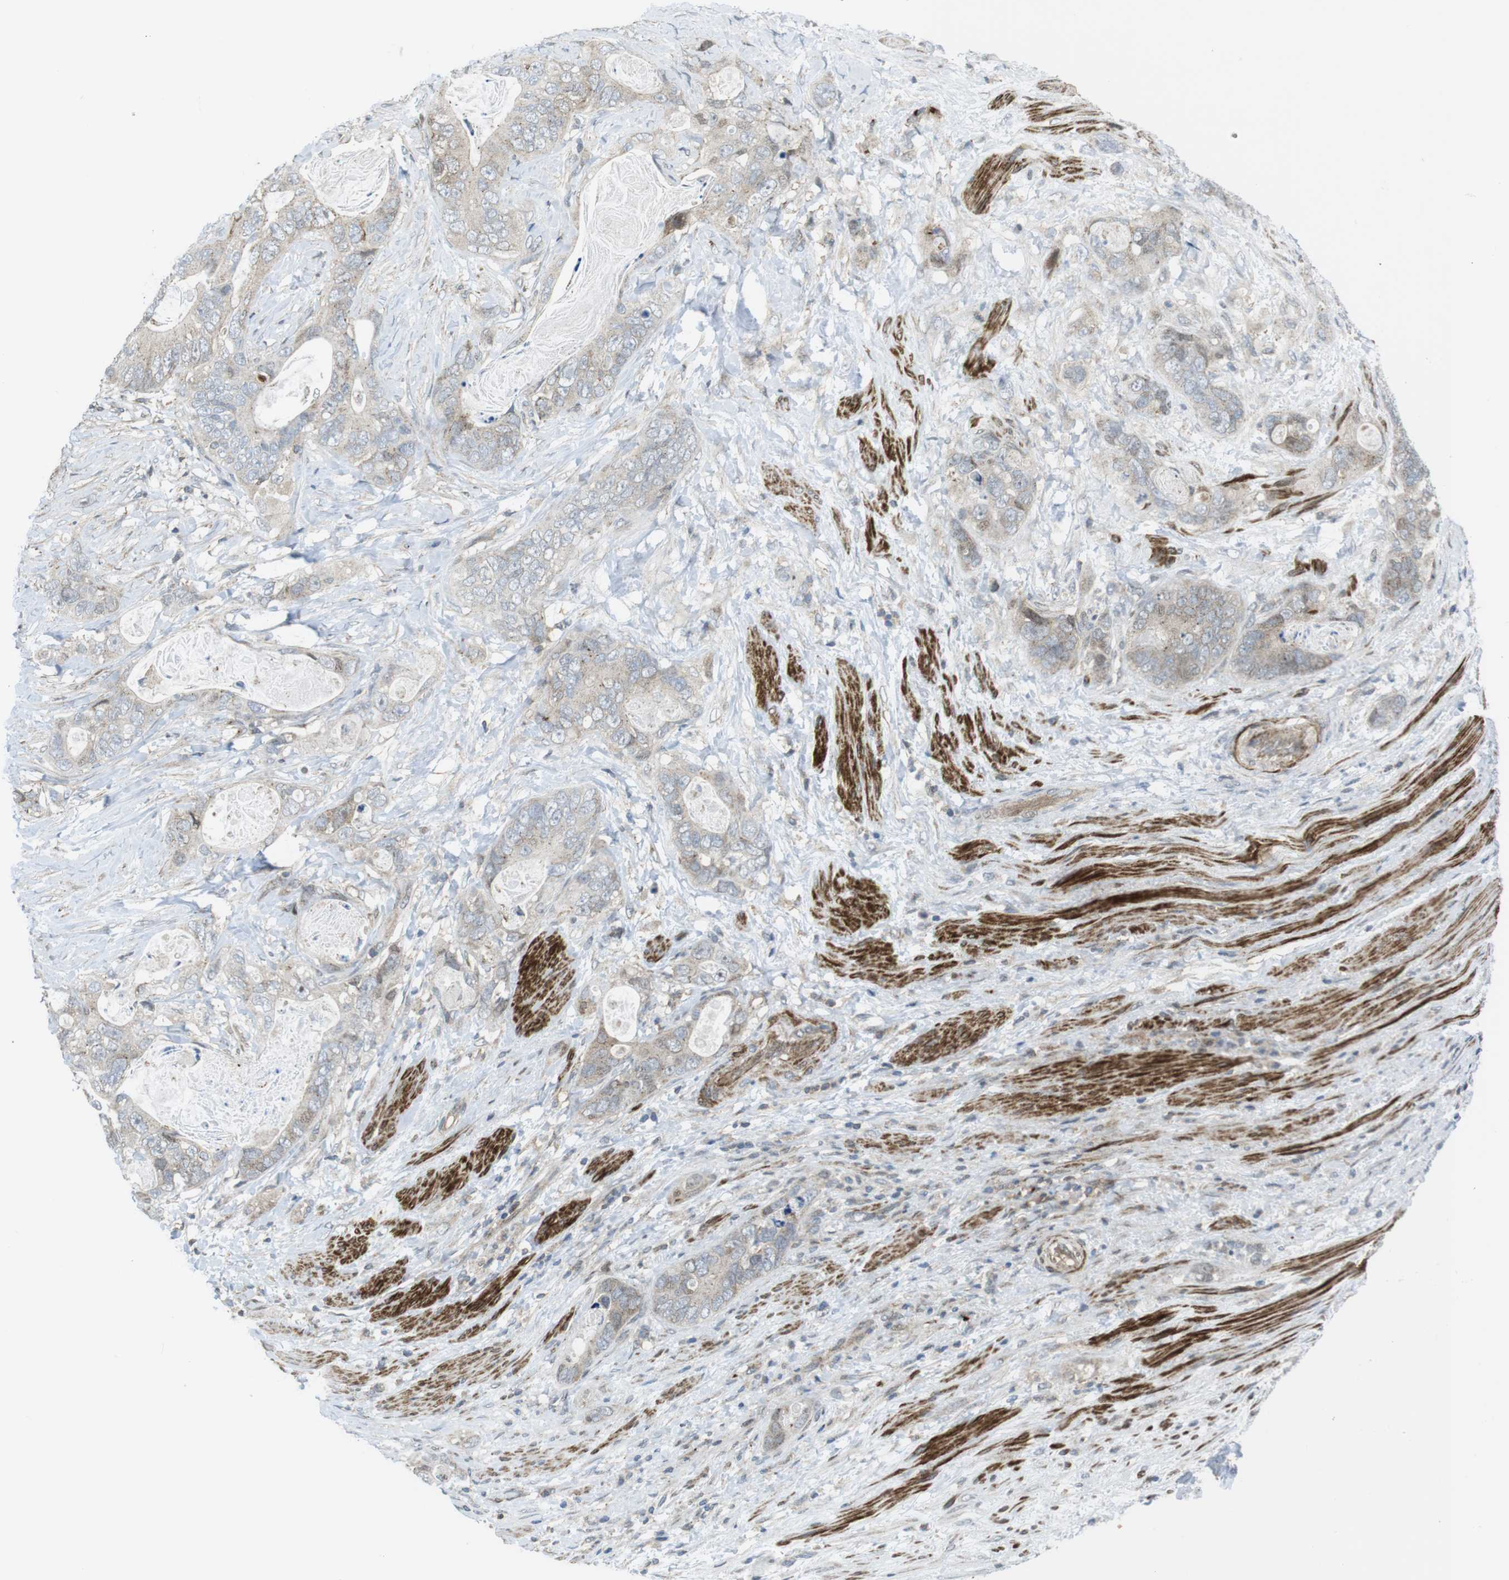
{"staining": {"intensity": "negative", "quantity": "none", "location": "none"}, "tissue": "stomach cancer", "cell_type": "Tumor cells", "image_type": "cancer", "snomed": [{"axis": "morphology", "description": "Adenocarcinoma, NOS"}, {"axis": "topography", "description": "Stomach"}], "caption": "DAB immunohistochemical staining of stomach cancer (adenocarcinoma) shows no significant expression in tumor cells.", "gene": "CUL7", "patient": {"sex": "female", "age": 89}}